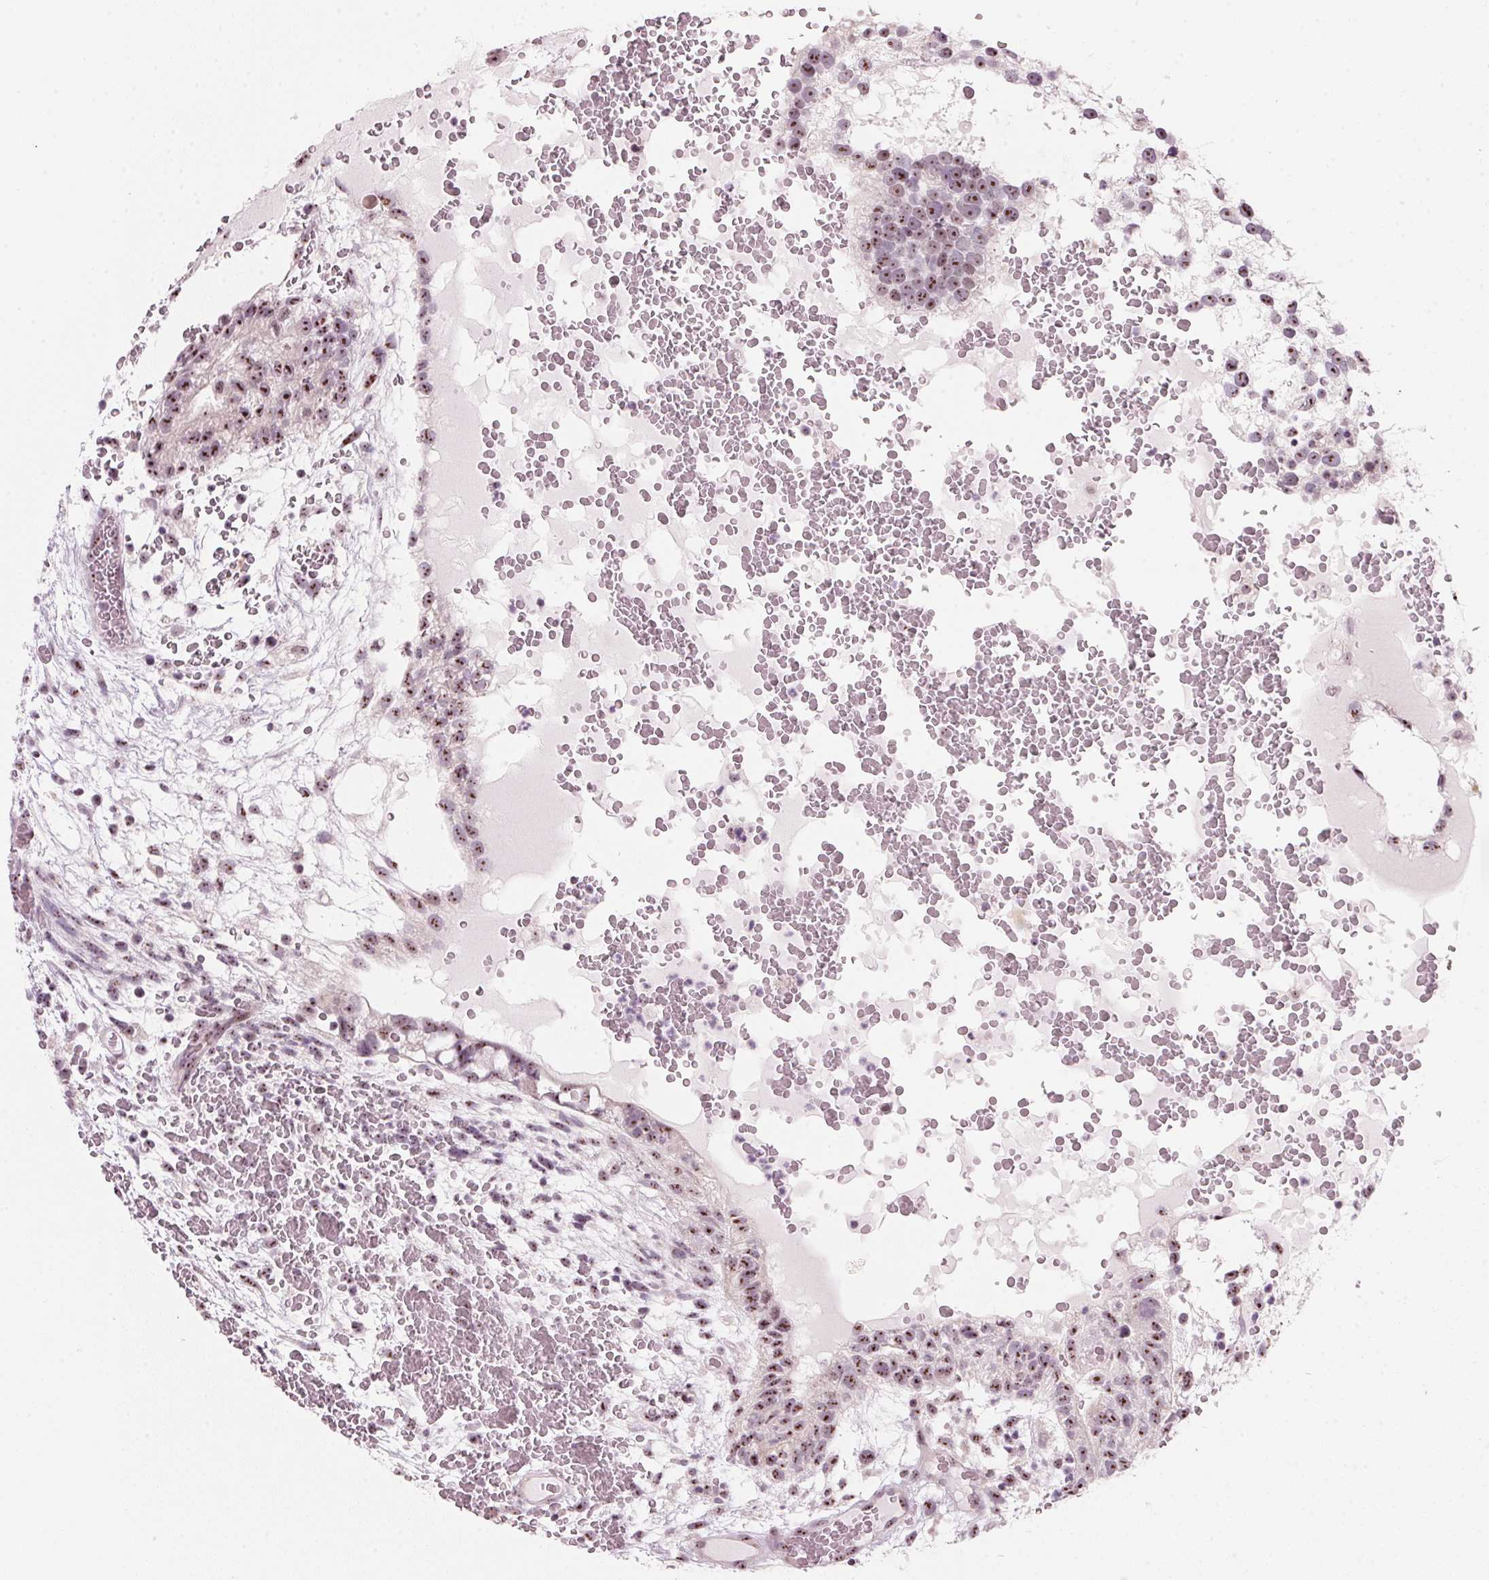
{"staining": {"intensity": "moderate", "quantity": ">75%", "location": "nuclear"}, "tissue": "testis cancer", "cell_type": "Tumor cells", "image_type": "cancer", "snomed": [{"axis": "morphology", "description": "Normal tissue, NOS"}, {"axis": "morphology", "description": "Carcinoma, Embryonal, NOS"}, {"axis": "topography", "description": "Testis"}], "caption": "High-power microscopy captured an immunohistochemistry image of testis cancer (embryonal carcinoma), revealing moderate nuclear staining in about >75% of tumor cells. (DAB (3,3'-diaminobenzidine) IHC with brightfield microscopy, high magnification).", "gene": "DNTTIP2", "patient": {"sex": "male", "age": 32}}